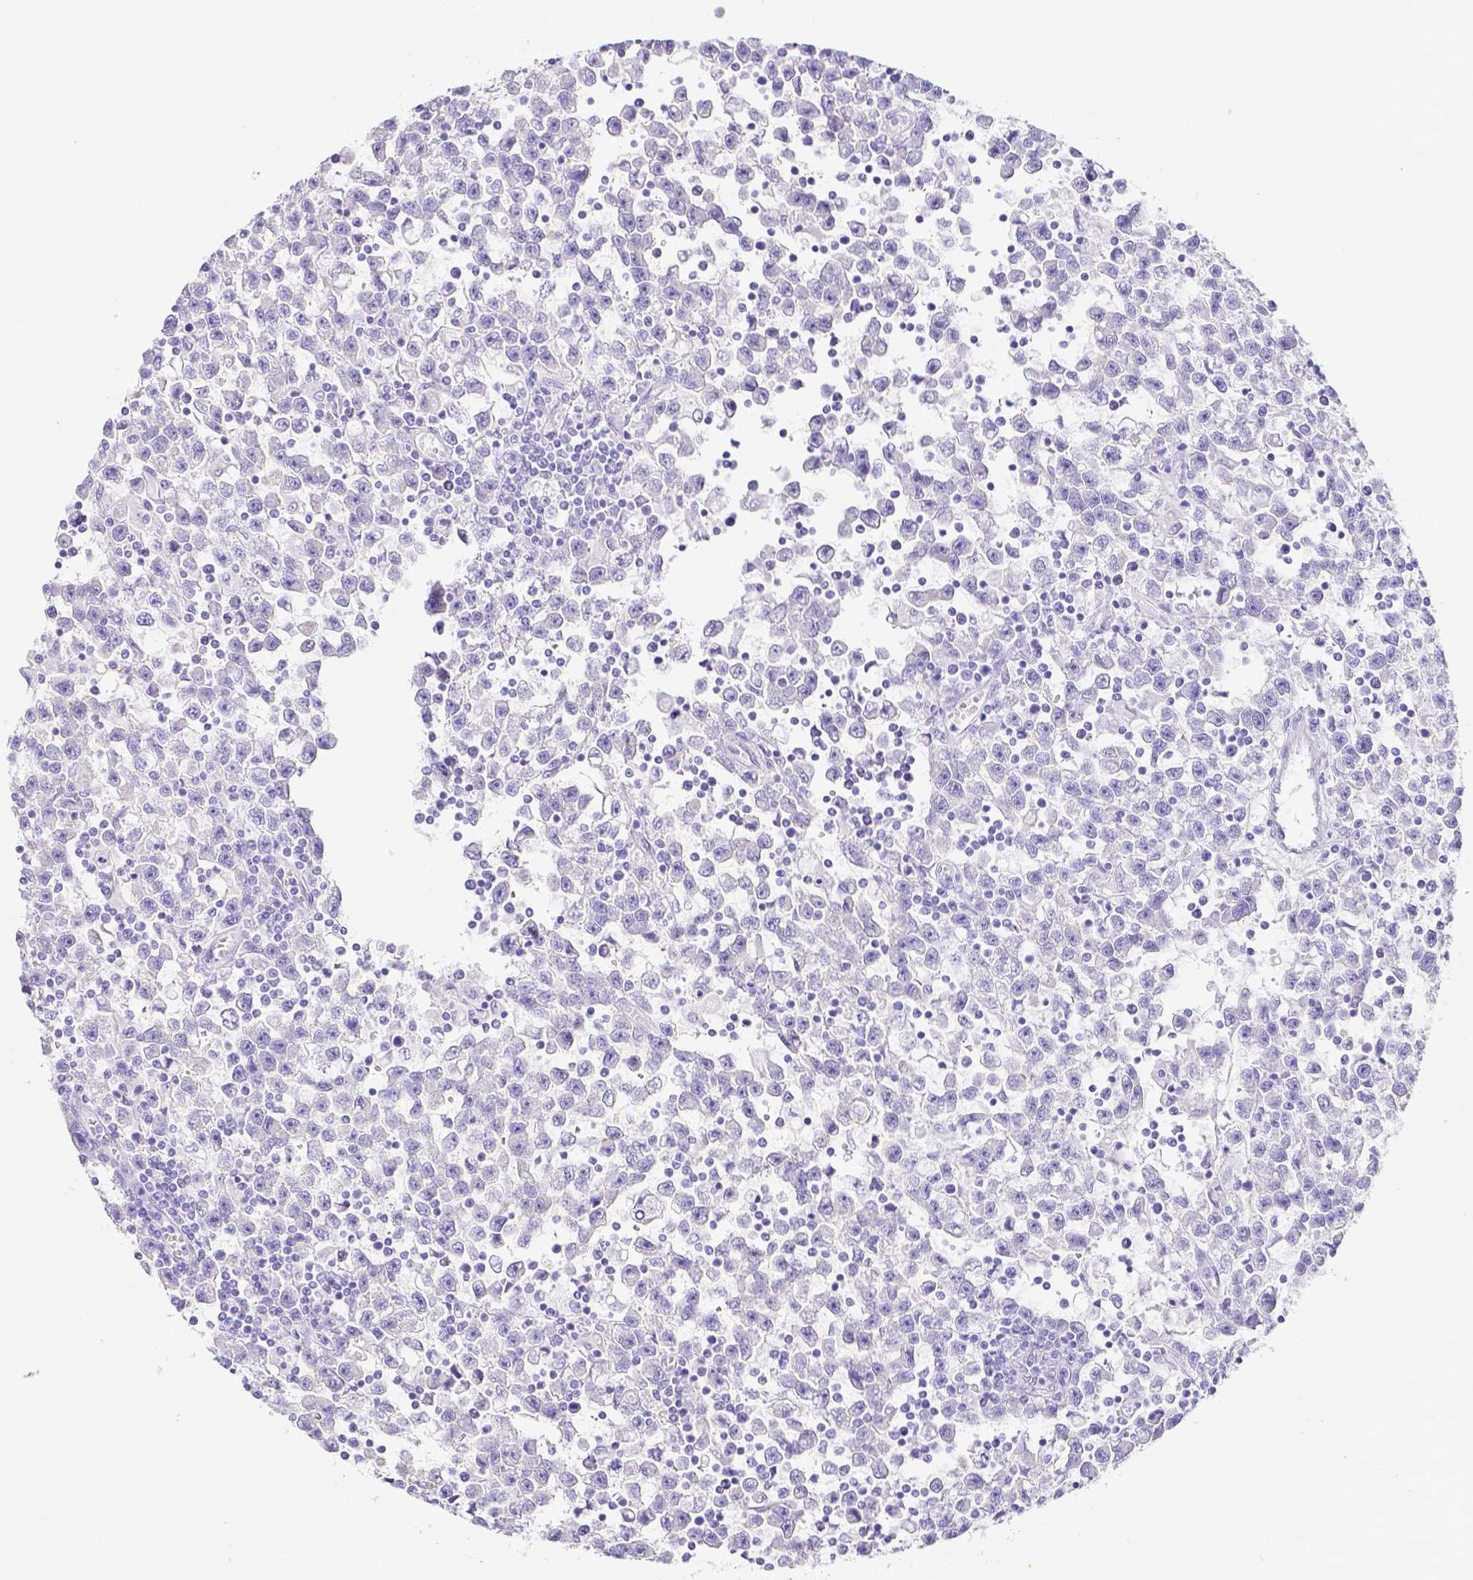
{"staining": {"intensity": "negative", "quantity": "none", "location": "none"}, "tissue": "testis cancer", "cell_type": "Tumor cells", "image_type": "cancer", "snomed": [{"axis": "morphology", "description": "Seminoma, NOS"}, {"axis": "topography", "description": "Testis"}], "caption": "Immunohistochemistry of human testis seminoma reveals no expression in tumor cells.", "gene": "ARHGAP36", "patient": {"sex": "male", "age": 31}}